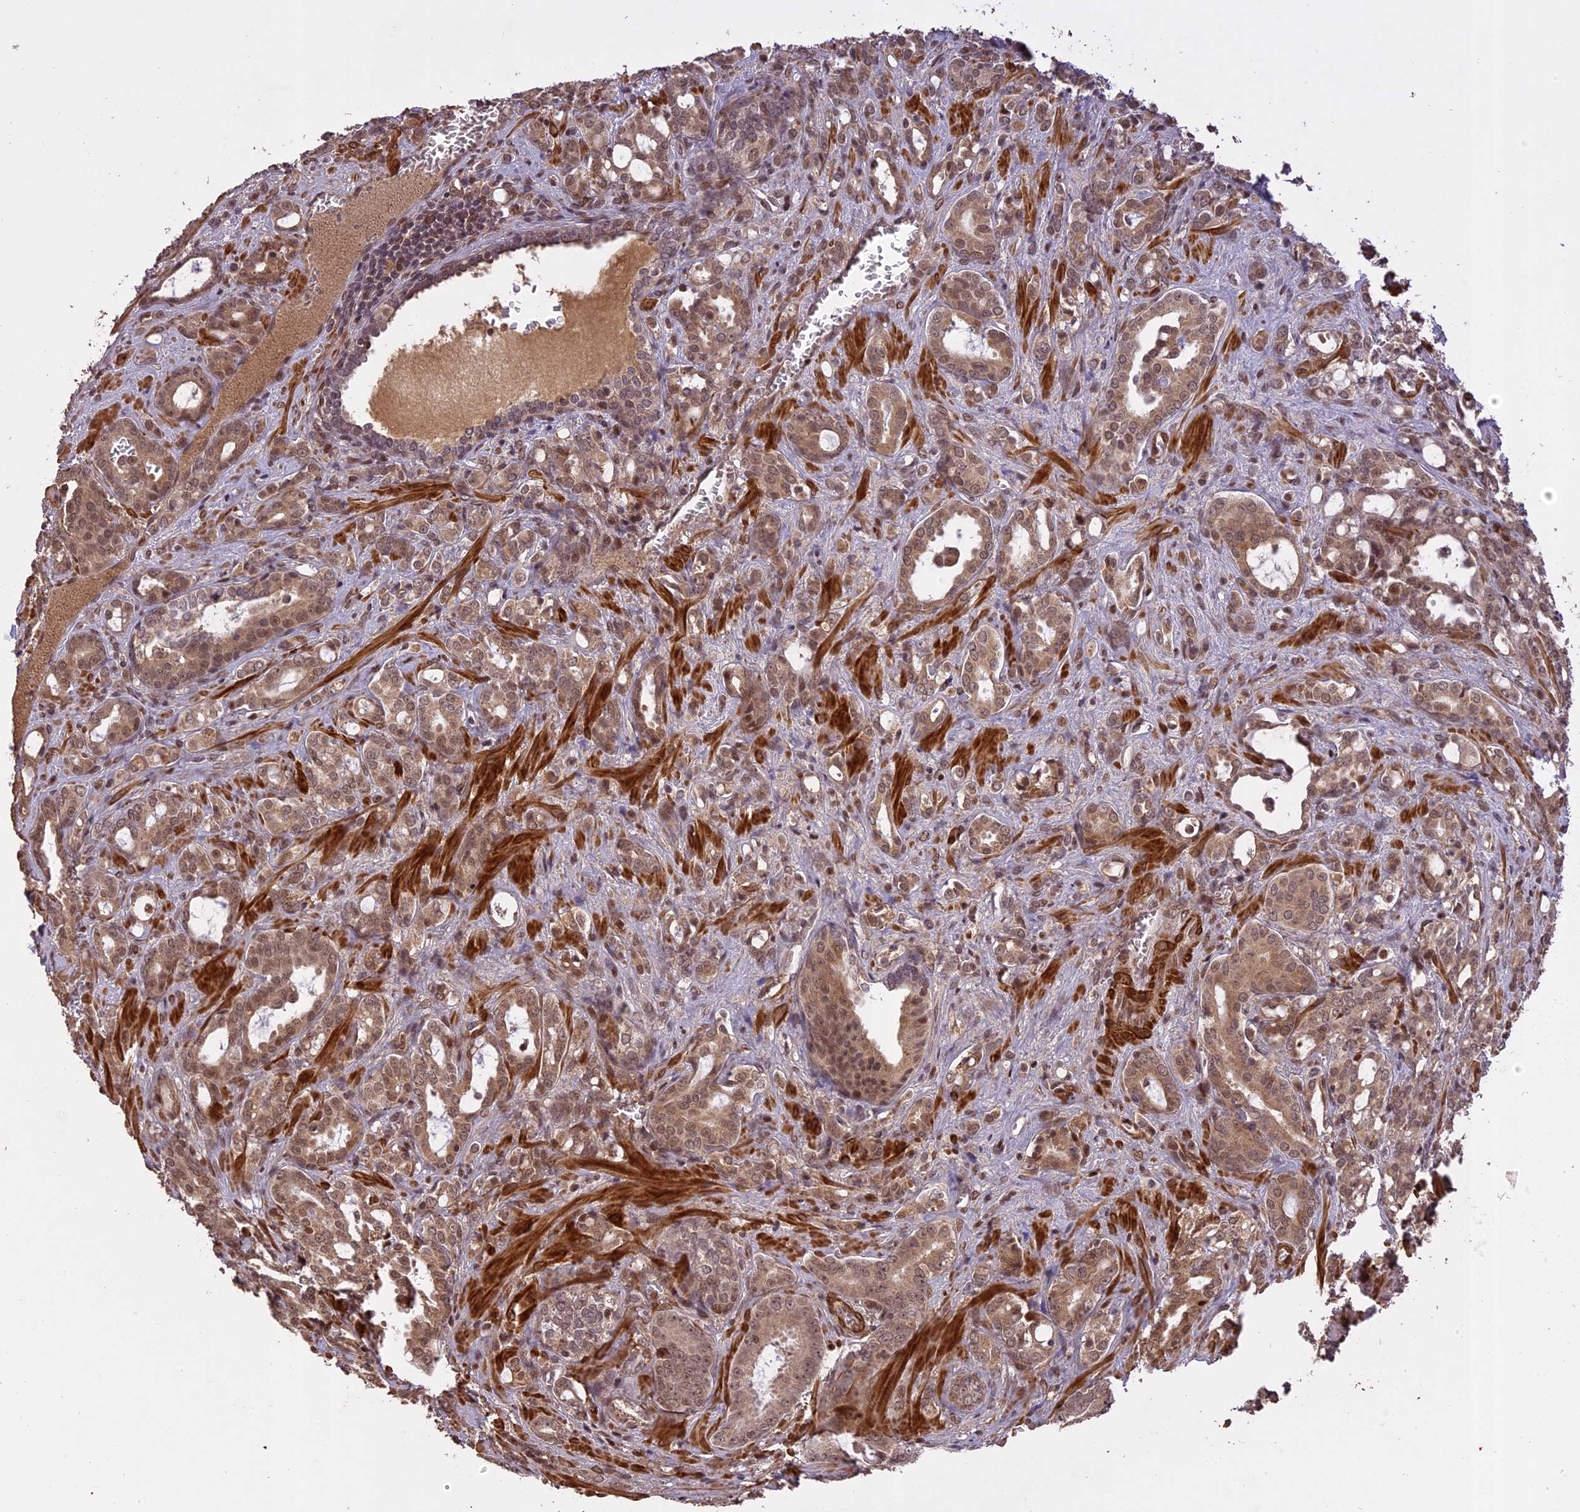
{"staining": {"intensity": "moderate", "quantity": ">75%", "location": "cytoplasmic/membranous,nuclear"}, "tissue": "prostate cancer", "cell_type": "Tumor cells", "image_type": "cancer", "snomed": [{"axis": "morphology", "description": "Adenocarcinoma, High grade"}, {"axis": "topography", "description": "Prostate"}], "caption": "A high-resolution image shows immunohistochemistry staining of prostate cancer, which reveals moderate cytoplasmic/membranous and nuclear staining in about >75% of tumor cells.", "gene": "PRELID2", "patient": {"sex": "male", "age": 72}}